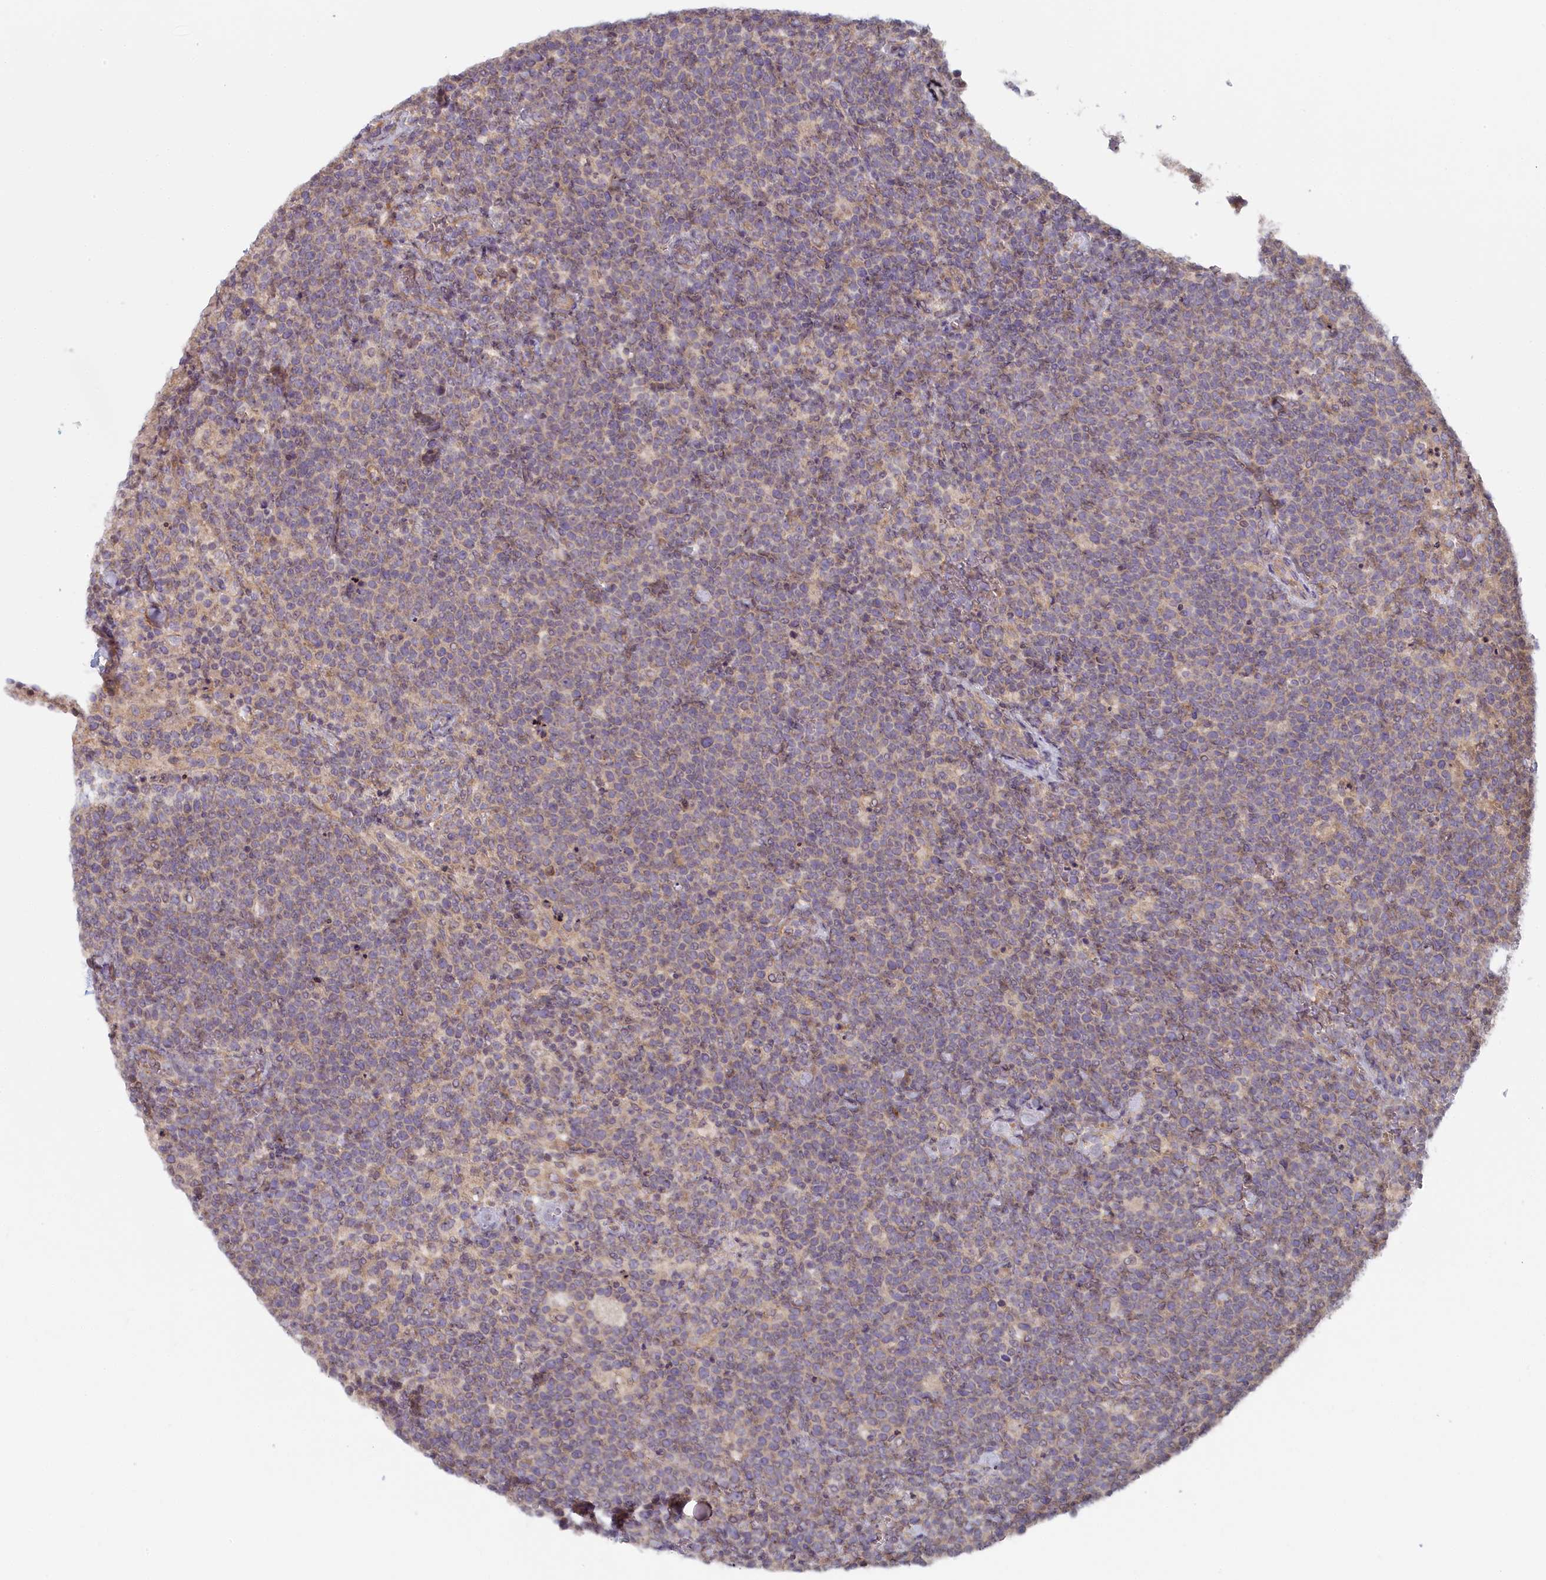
{"staining": {"intensity": "weak", "quantity": ">75%", "location": "cytoplasmic/membranous"}, "tissue": "lymphoma", "cell_type": "Tumor cells", "image_type": "cancer", "snomed": [{"axis": "morphology", "description": "Malignant lymphoma, non-Hodgkin's type, High grade"}, {"axis": "topography", "description": "Lymph node"}], "caption": "High-grade malignant lymphoma, non-Hodgkin's type stained for a protein (brown) reveals weak cytoplasmic/membranous positive positivity in approximately >75% of tumor cells.", "gene": "INTS4", "patient": {"sex": "male", "age": 61}}